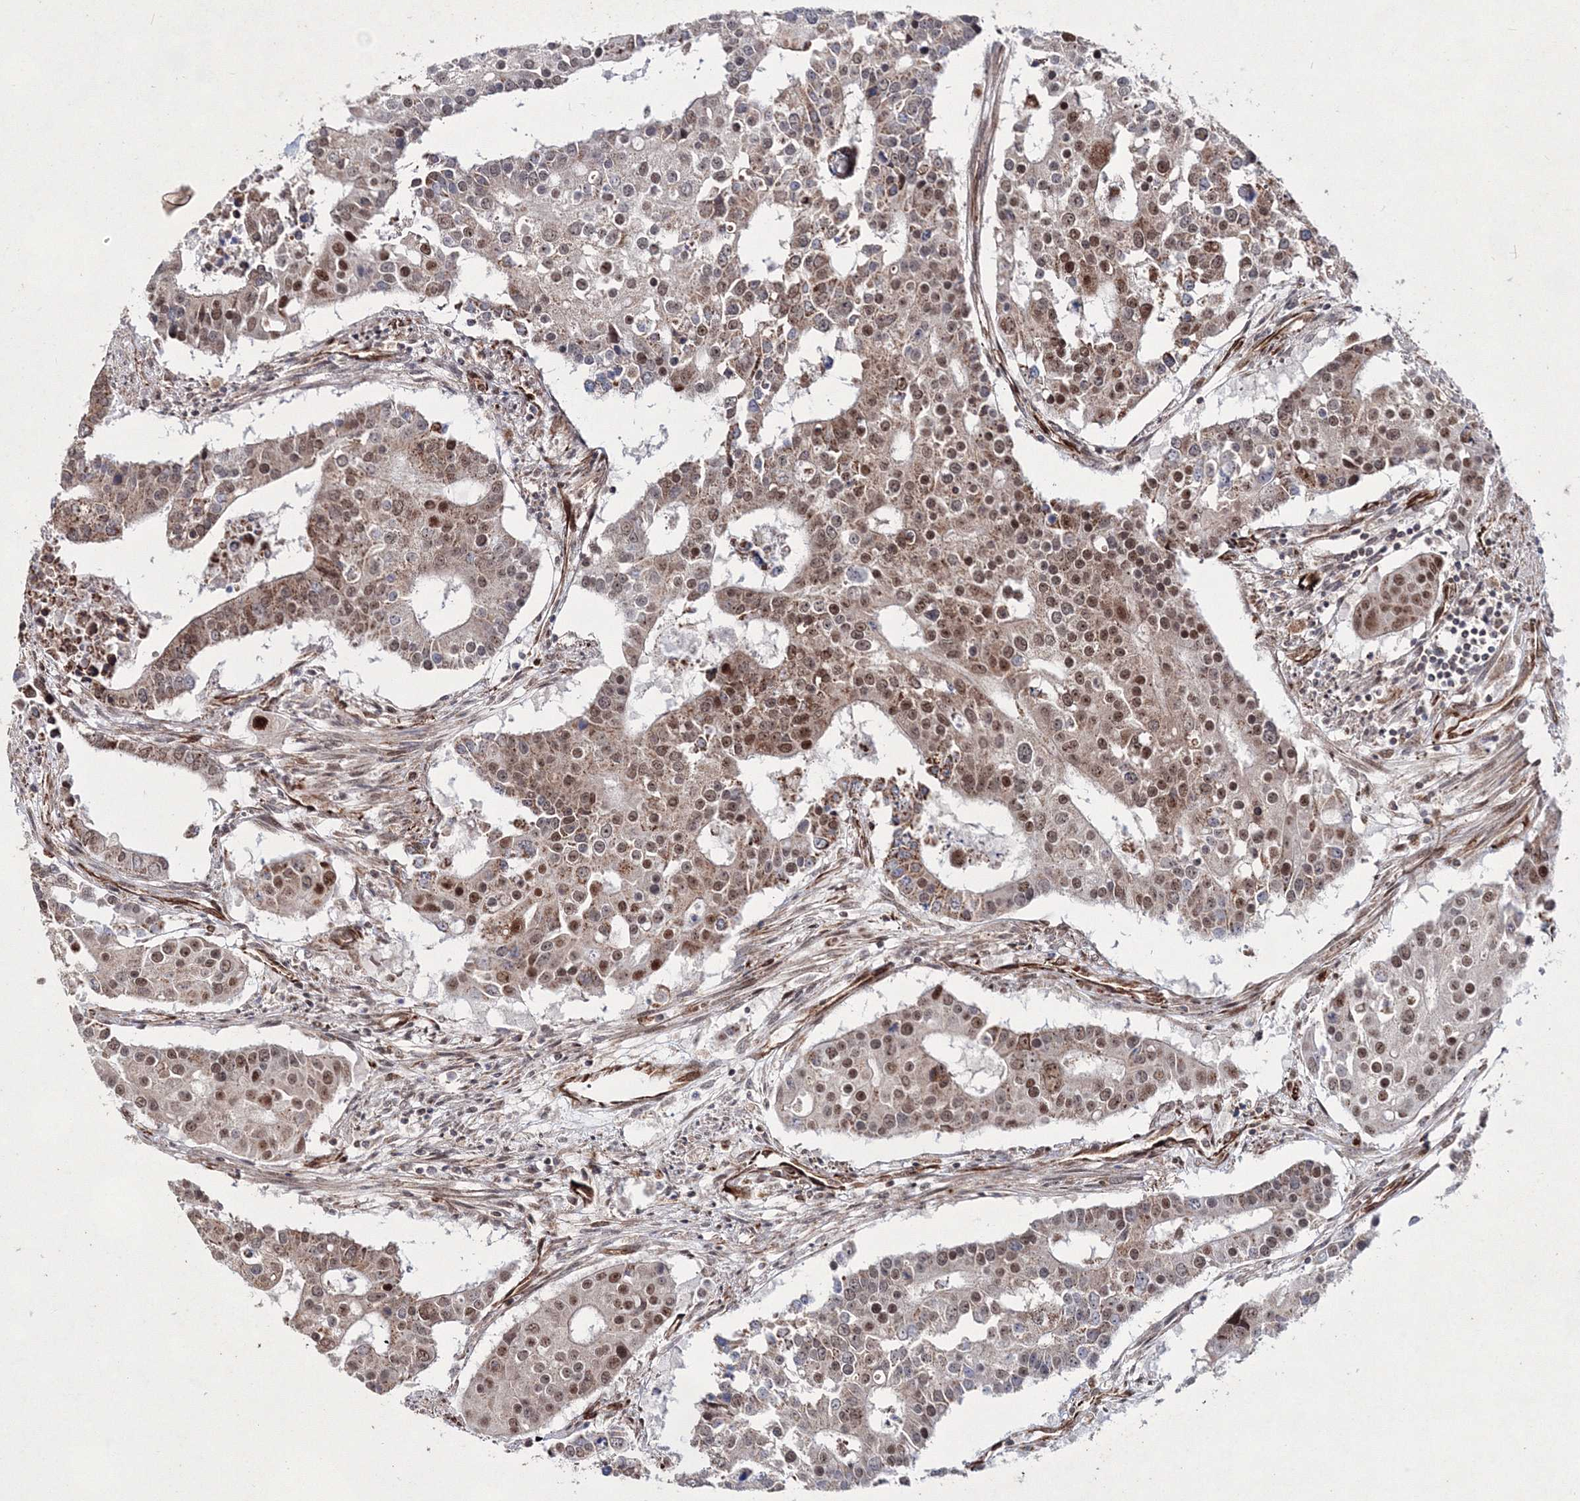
{"staining": {"intensity": "moderate", "quantity": ">75%", "location": "nuclear"}, "tissue": "colorectal cancer", "cell_type": "Tumor cells", "image_type": "cancer", "snomed": [{"axis": "morphology", "description": "Adenocarcinoma, NOS"}, {"axis": "topography", "description": "Colon"}], "caption": "The micrograph demonstrates immunohistochemical staining of colorectal cancer. There is moderate nuclear positivity is seen in approximately >75% of tumor cells.", "gene": "SNIP1", "patient": {"sex": "male", "age": 77}}